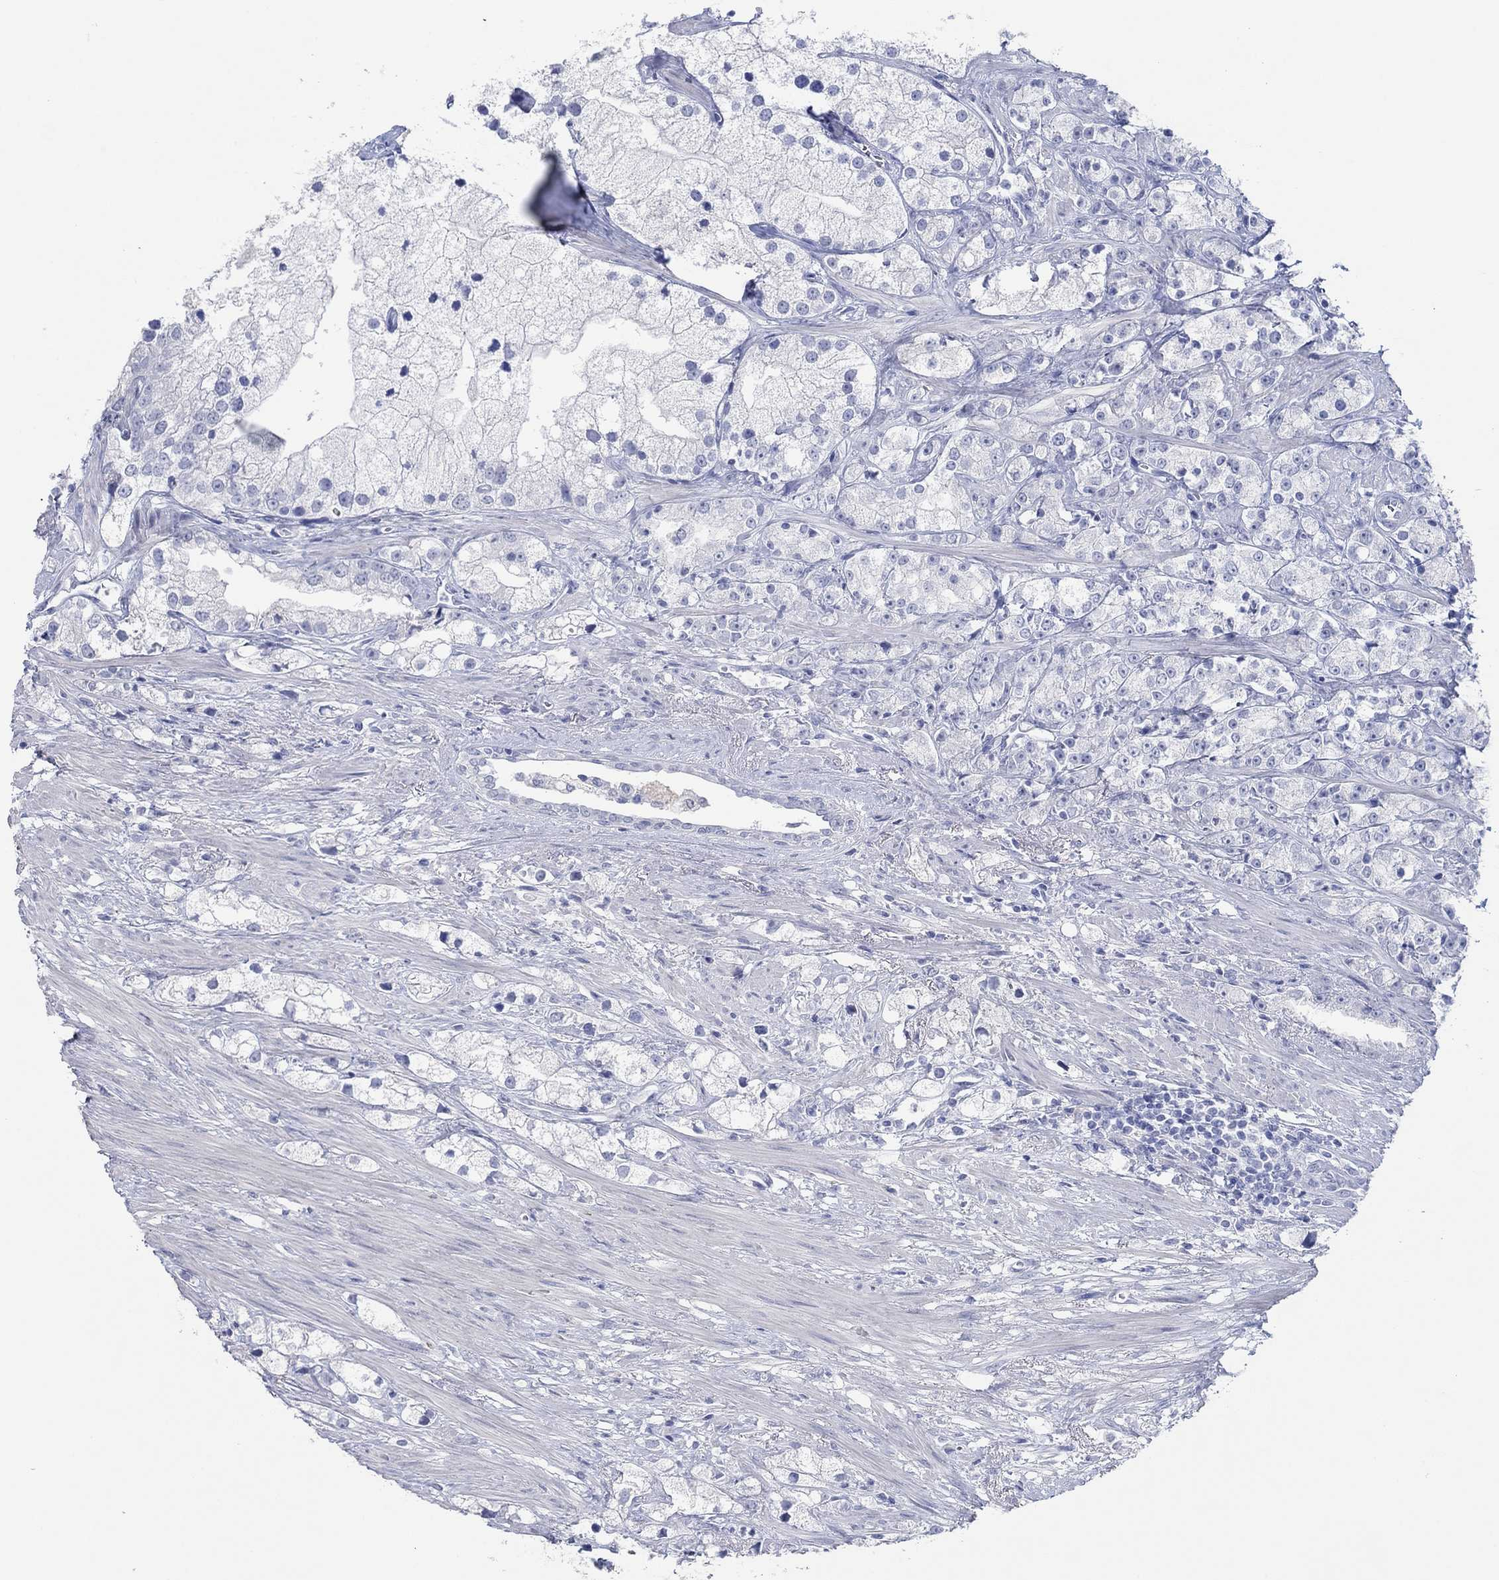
{"staining": {"intensity": "negative", "quantity": "none", "location": "none"}, "tissue": "prostate cancer", "cell_type": "Tumor cells", "image_type": "cancer", "snomed": [{"axis": "morphology", "description": "Adenocarcinoma, NOS"}, {"axis": "topography", "description": "Prostate and seminal vesicle, NOS"}, {"axis": "topography", "description": "Prostate"}], "caption": "Prostate adenocarcinoma was stained to show a protein in brown. There is no significant staining in tumor cells.", "gene": "POU5F1", "patient": {"sex": "male", "age": 79}}